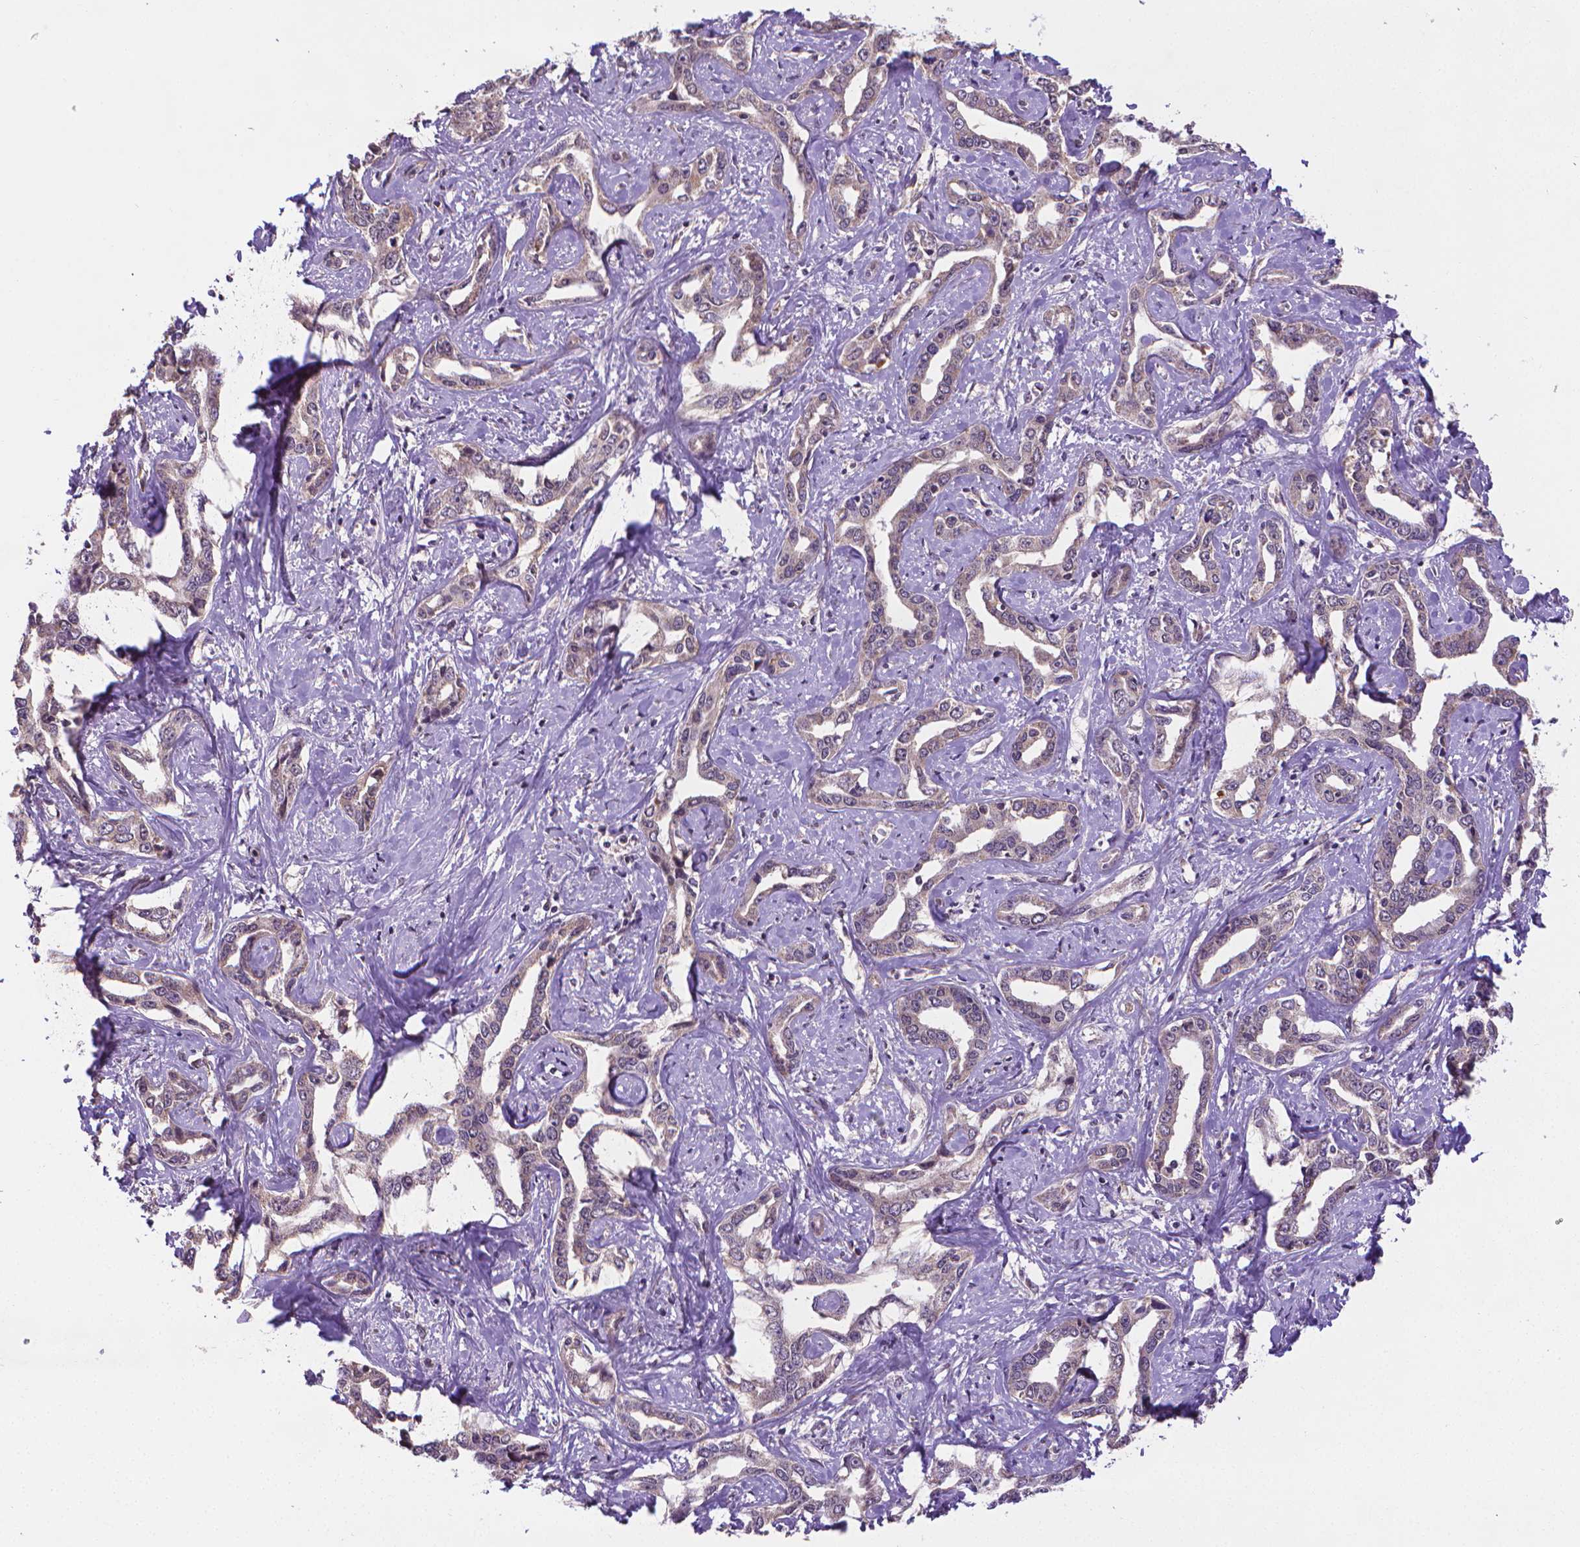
{"staining": {"intensity": "negative", "quantity": "none", "location": "none"}, "tissue": "liver cancer", "cell_type": "Tumor cells", "image_type": "cancer", "snomed": [{"axis": "morphology", "description": "Cholangiocarcinoma"}, {"axis": "topography", "description": "Liver"}], "caption": "DAB immunohistochemical staining of human liver cancer exhibits no significant positivity in tumor cells.", "gene": "GPR63", "patient": {"sex": "male", "age": 59}}